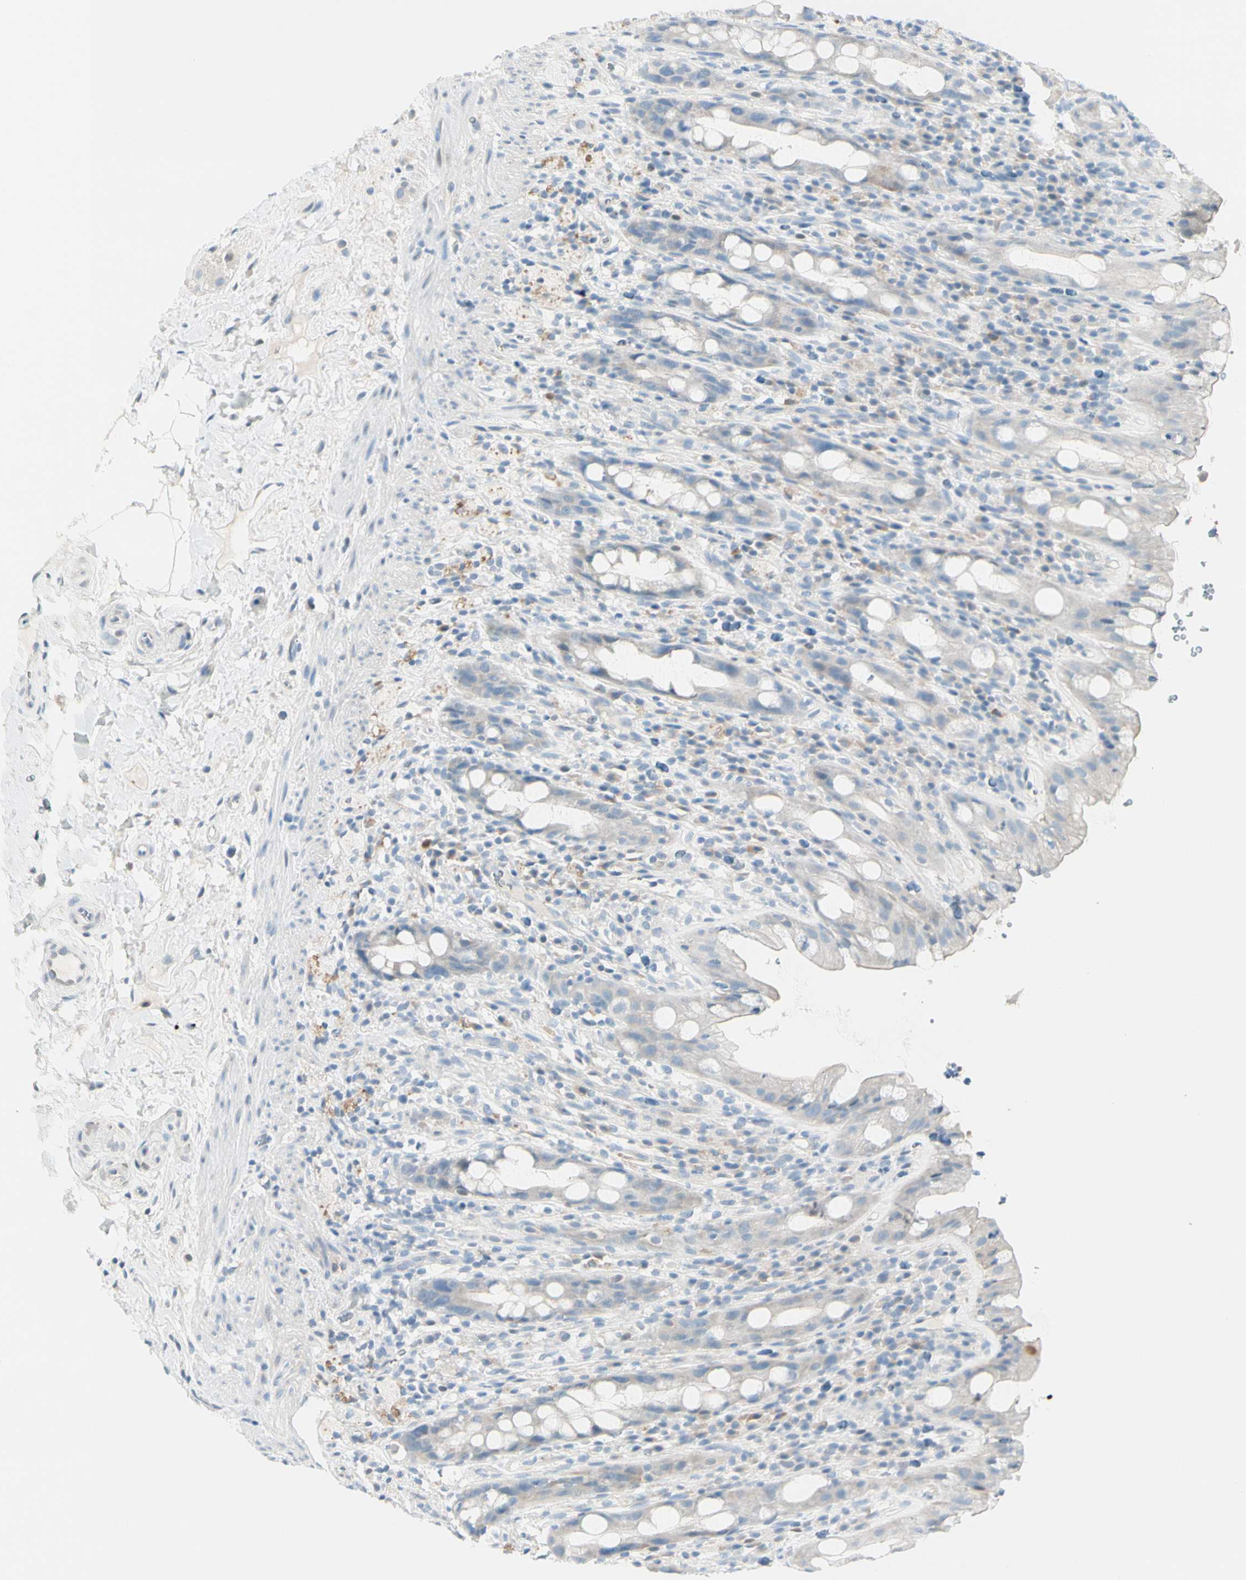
{"staining": {"intensity": "negative", "quantity": "none", "location": "none"}, "tissue": "rectum", "cell_type": "Glandular cells", "image_type": "normal", "snomed": [{"axis": "morphology", "description": "Normal tissue, NOS"}, {"axis": "topography", "description": "Rectum"}], "caption": "Glandular cells show no significant protein positivity in normal rectum. (DAB immunohistochemistry visualized using brightfield microscopy, high magnification).", "gene": "PEBP1", "patient": {"sex": "male", "age": 44}}